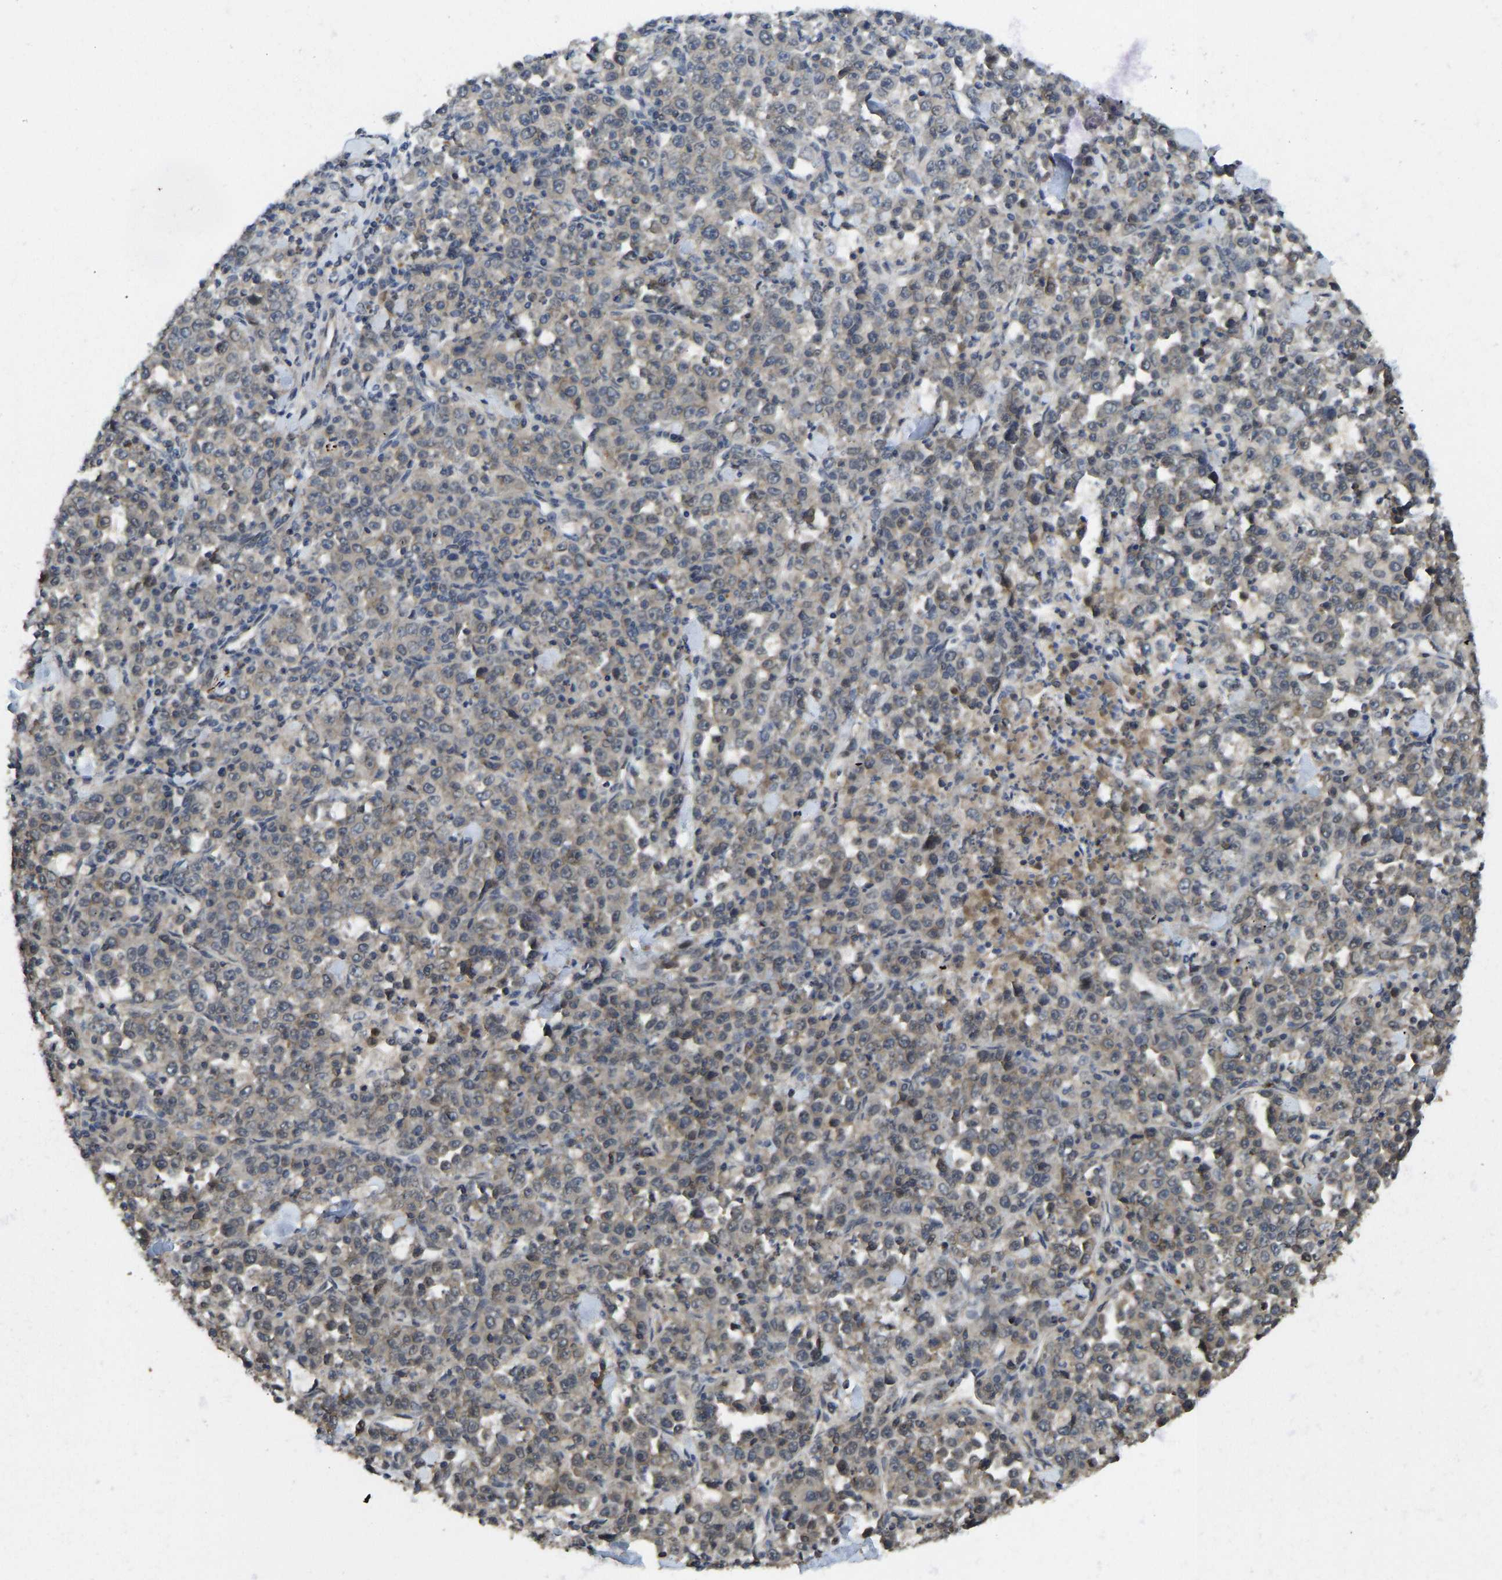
{"staining": {"intensity": "weak", "quantity": "25%-75%", "location": "cytoplasmic/membranous"}, "tissue": "stomach cancer", "cell_type": "Tumor cells", "image_type": "cancer", "snomed": [{"axis": "morphology", "description": "Normal tissue, NOS"}, {"axis": "morphology", "description": "Adenocarcinoma, NOS"}, {"axis": "topography", "description": "Stomach, upper"}, {"axis": "topography", "description": "Stomach"}], "caption": "An IHC photomicrograph of neoplastic tissue is shown. Protein staining in brown highlights weak cytoplasmic/membranous positivity in adenocarcinoma (stomach) within tumor cells.", "gene": "NDRG3", "patient": {"sex": "male", "age": 59}}